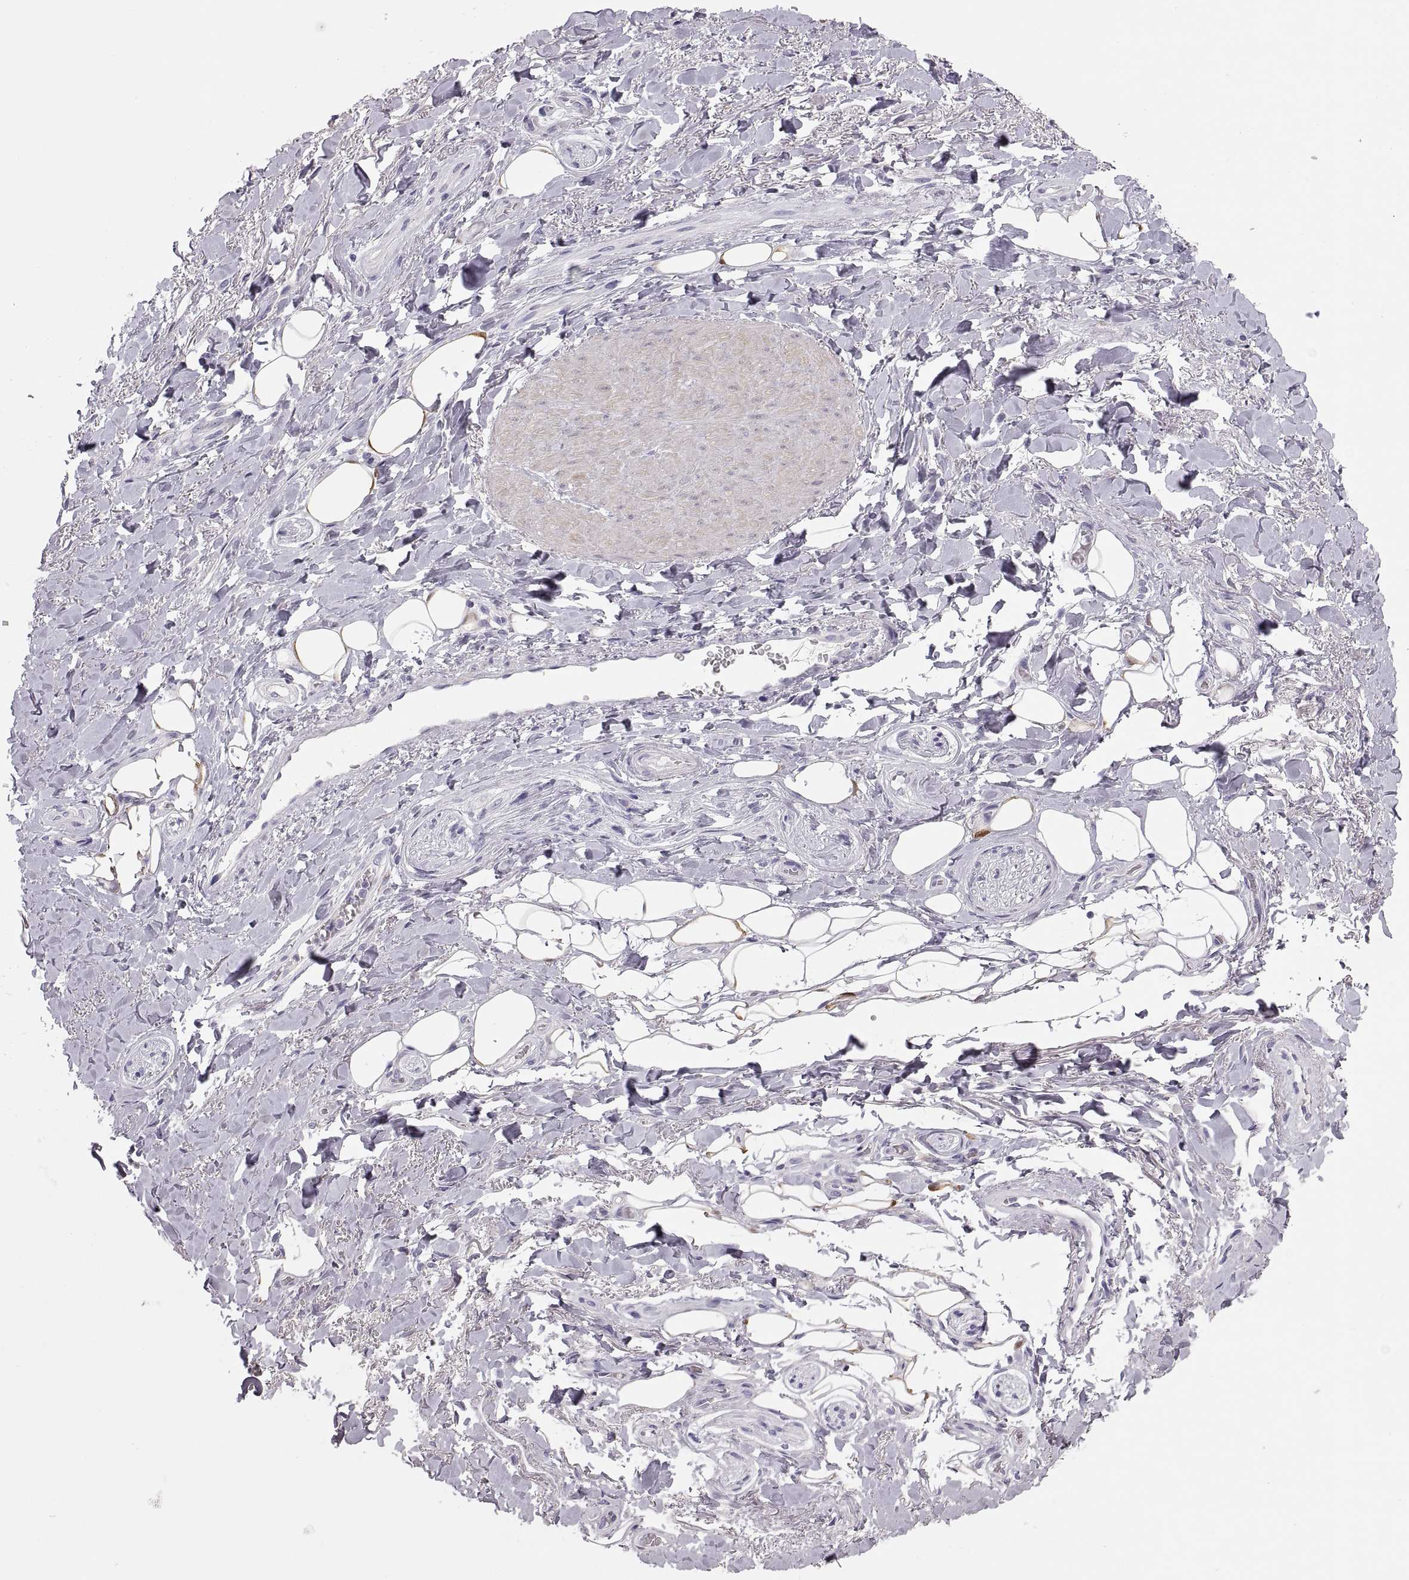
{"staining": {"intensity": "negative", "quantity": "none", "location": "none"}, "tissue": "adipose tissue", "cell_type": "Adipocytes", "image_type": "normal", "snomed": [{"axis": "morphology", "description": "Normal tissue, NOS"}, {"axis": "topography", "description": "Anal"}, {"axis": "topography", "description": "Peripheral nerve tissue"}], "caption": "This histopathology image is of benign adipose tissue stained with IHC to label a protein in brown with the nuclei are counter-stained blue. There is no positivity in adipocytes. The staining is performed using DAB brown chromogen with nuclei counter-stained in using hematoxylin.", "gene": "COL9A3", "patient": {"sex": "male", "age": 53}}